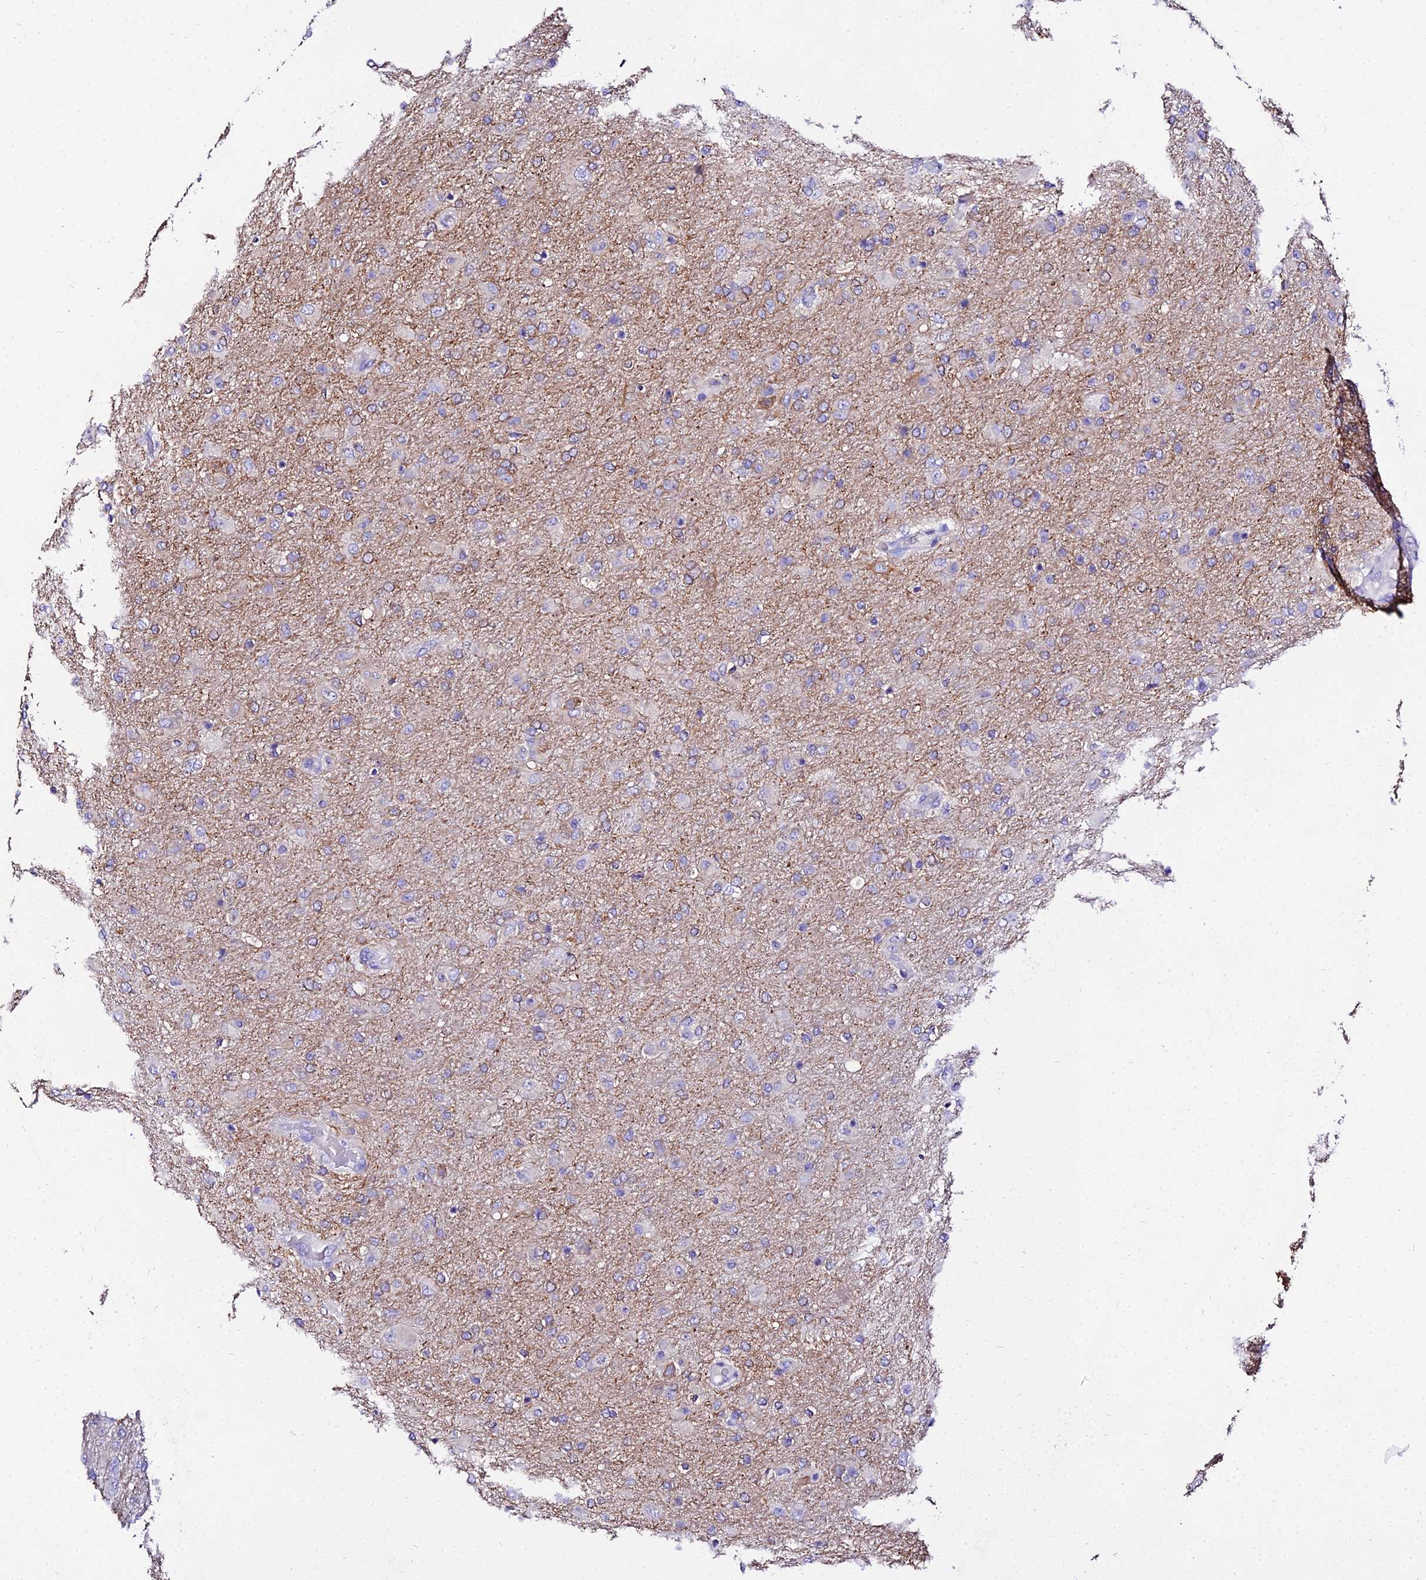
{"staining": {"intensity": "negative", "quantity": "none", "location": "none"}, "tissue": "glioma", "cell_type": "Tumor cells", "image_type": "cancer", "snomed": [{"axis": "morphology", "description": "Glioma, malignant, Low grade"}, {"axis": "topography", "description": "Brain"}], "caption": "Tumor cells show no significant protein staining in malignant glioma (low-grade).", "gene": "TUBA3D", "patient": {"sex": "male", "age": 65}}